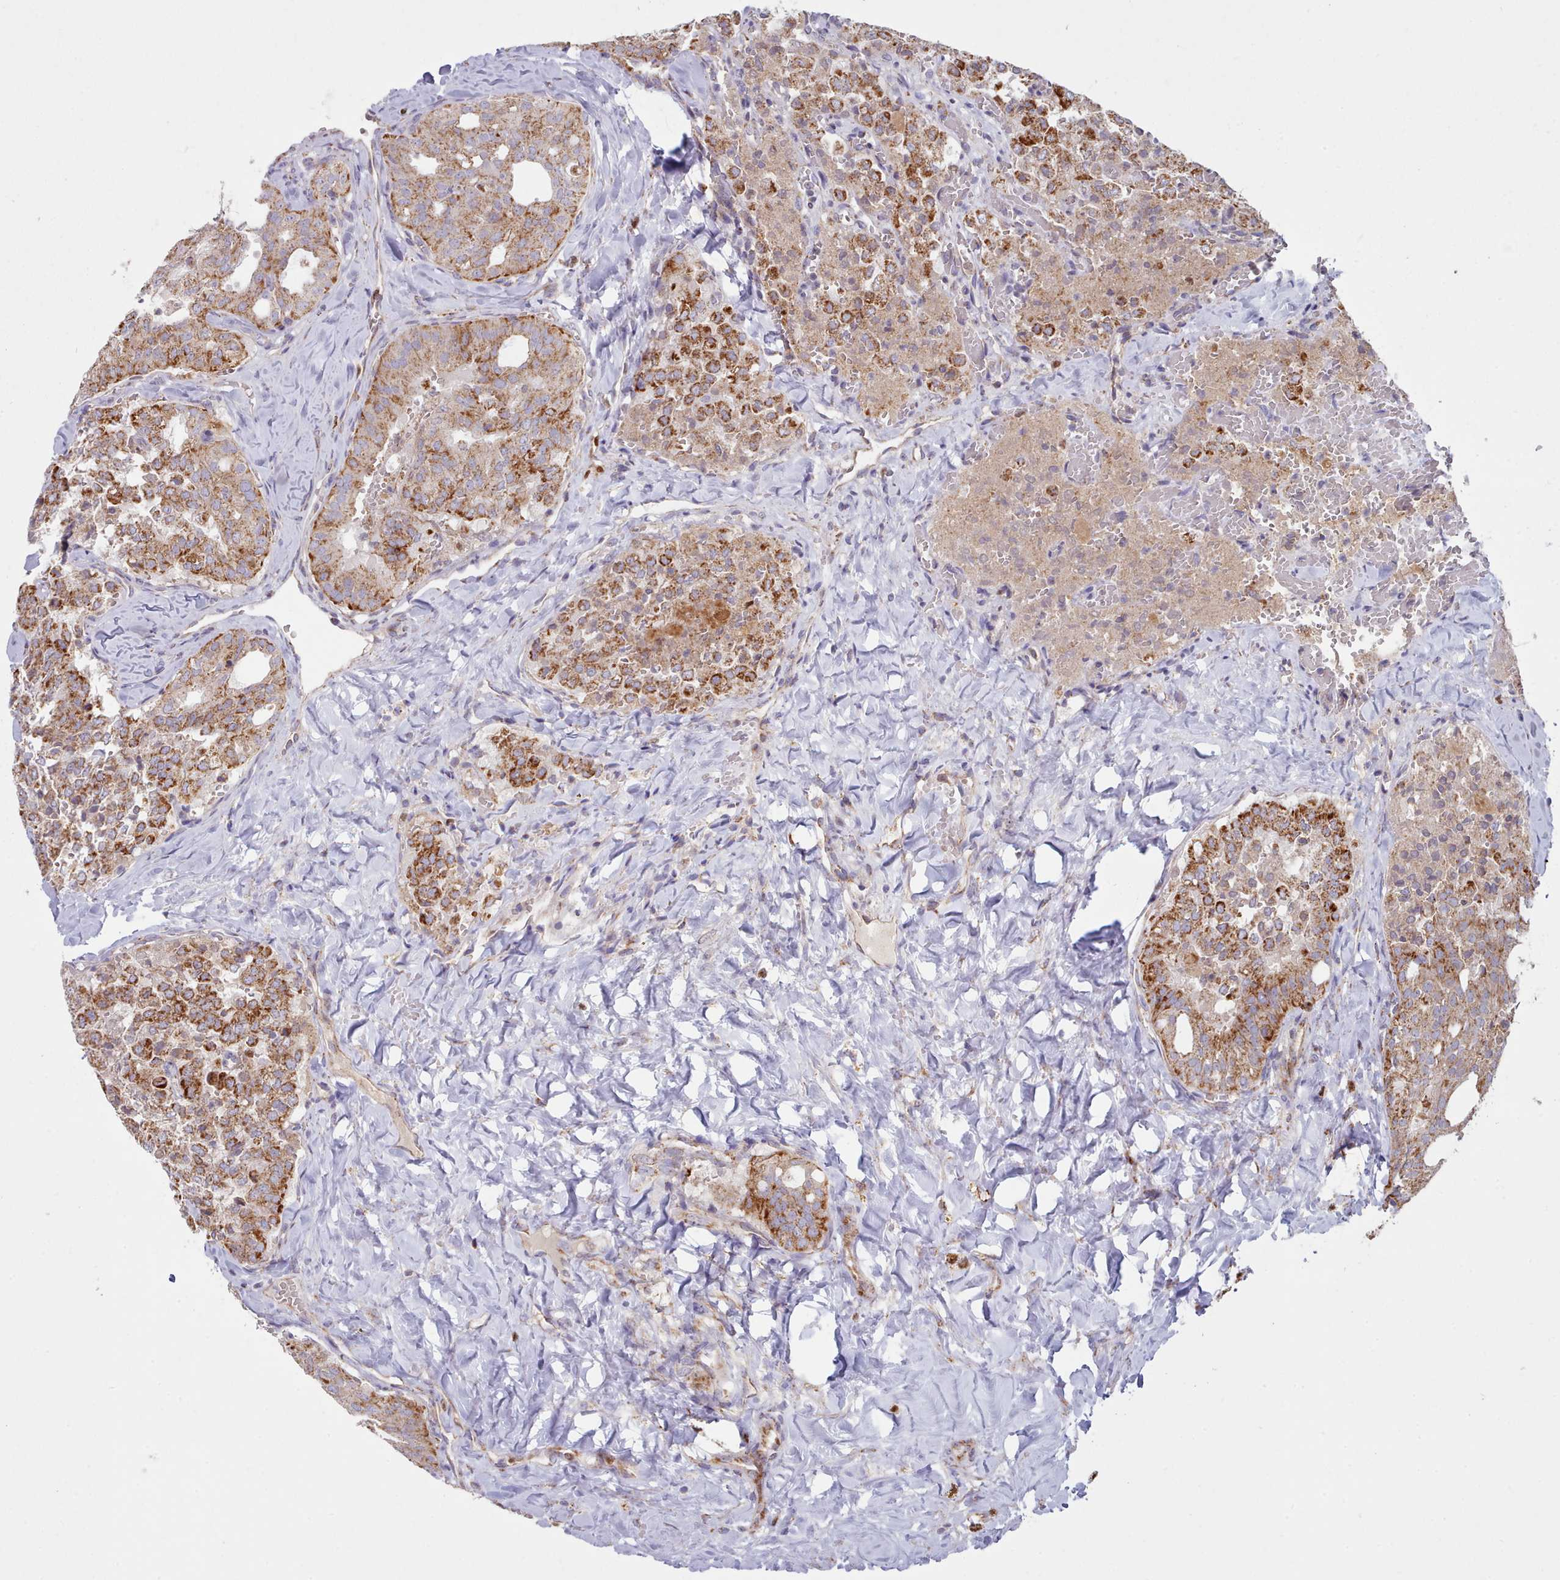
{"staining": {"intensity": "moderate", "quantity": ">75%", "location": "cytoplasmic/membranous"}, "tissue": "thyroid cancer", "cell_type": "Tumor cells", "image_type": "cancer", "snomed": [{"axis": "morphology", "description": "Follicular adenoma carcinoma, NOS"}, {"axis": "topography", "description": "Thyroid gland"}], "caption": "Immunohistochemical staining of human thyroid cancer (follicular adenoma carcinoma) shows medium levels of moderate cytoplasmic/membranous expression in about >75% of tumor cells.", "gene": "HSDL2", "patient": {"sex": "male", "age": 75}}